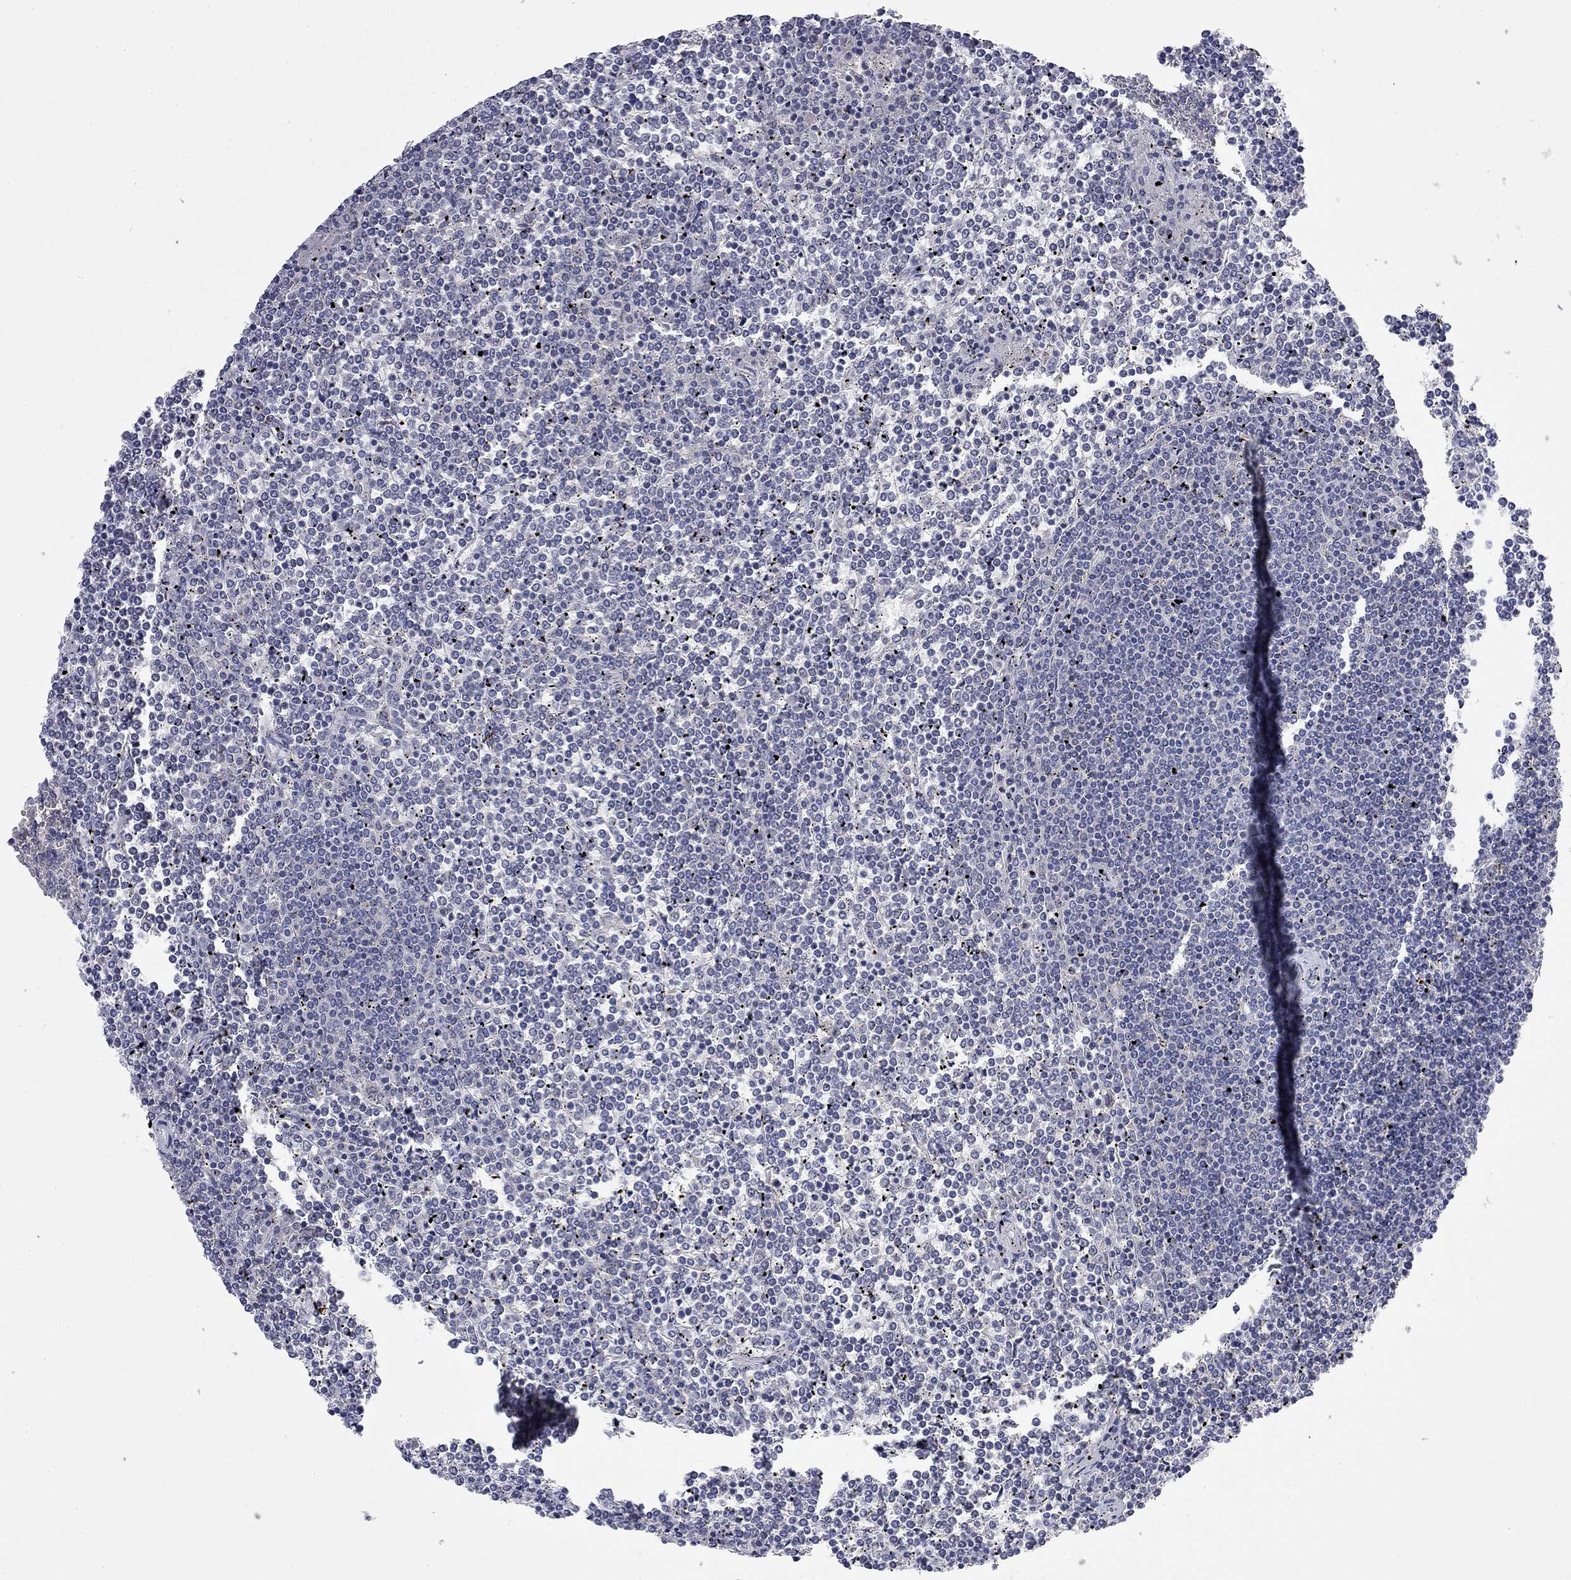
{"staining": {"intensity": "negative", "quantity": "none", "location": "none"}, "tissue": "lymphoma", "cell_type": "Tumor cells", "image_type": "cancer", "snomed": [{"axis": "morphology", "description": "Malignant lymphoma, non-Hodgkin's type, Low grade"}, {"axis": "topography", "description": "Spleen"}], "caption": "This is an immunohistochemistry micrograph of lymphoma. There is no positivity in tumor cells.", "gene": "ABCB4", "patient": {"sex": "female", "age": 19}}